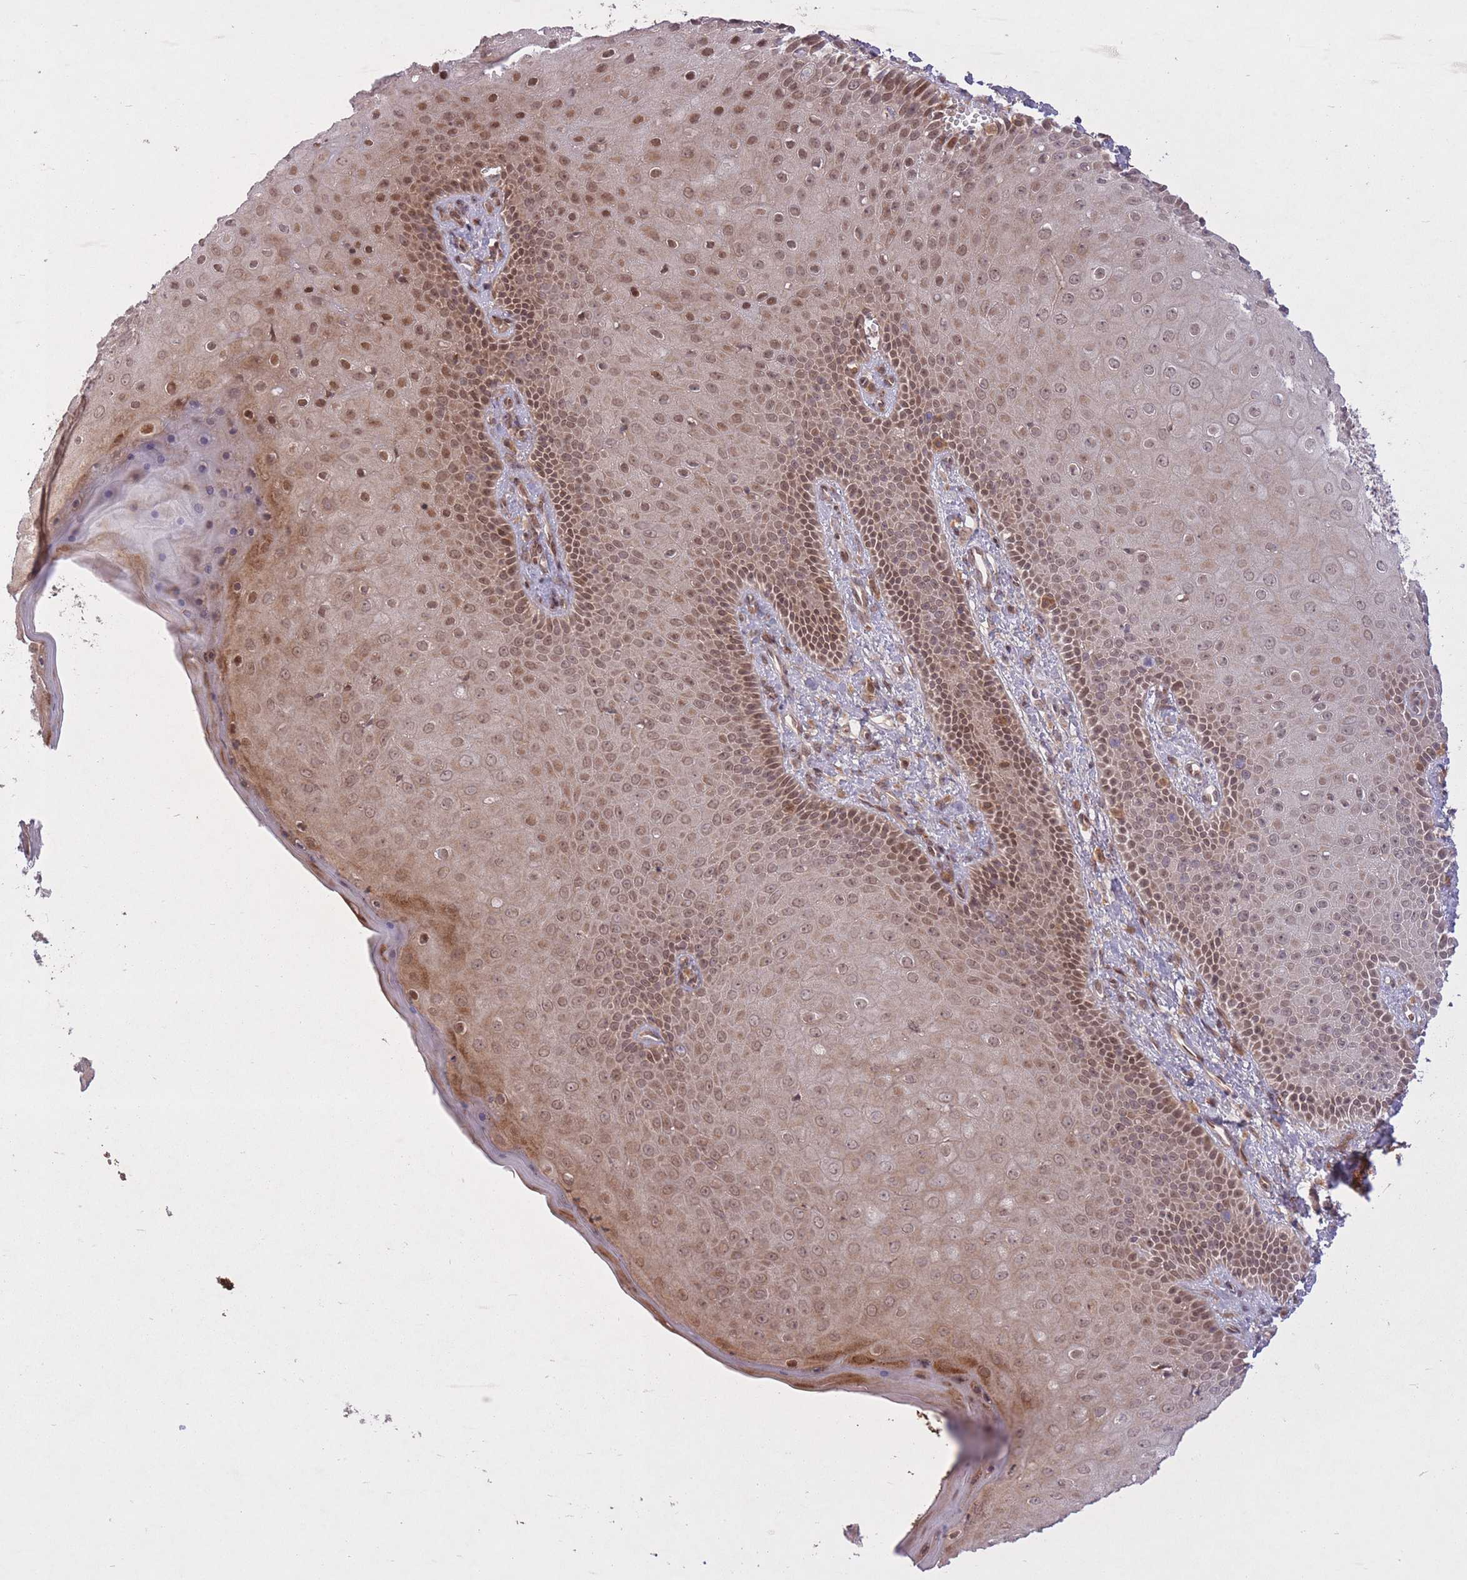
{"staining": {"intensity": "moderate", "quantity": ">75%", "location": "cytoplasmic/membranous,nuclear"}, "tissue": "skin", "cell_type": "Epidermal cells", "image_type": "normal", "snomed": [{"axis": "morphology", "description": "Normal tissue, NOS"}, {"axis": "topography", "description": "Anal"}], "caption": "Immunohistochemistry (IHC) staining of unremarkable skin, which displays medium levels of moderate cytoplasmic/membranous,nuclear positivity in about >75% of epidermal cells indicating moderate cytoplasmic/membranous,nuclear protein expression. The staining was performed using DAB (3,3'-diaminobenzidine) (brown) for protein detection and nuclei were counterstained in hematoxylin (blue).", "gene": "ZNF391", "patient": {"sex": "male", "age": 80}}